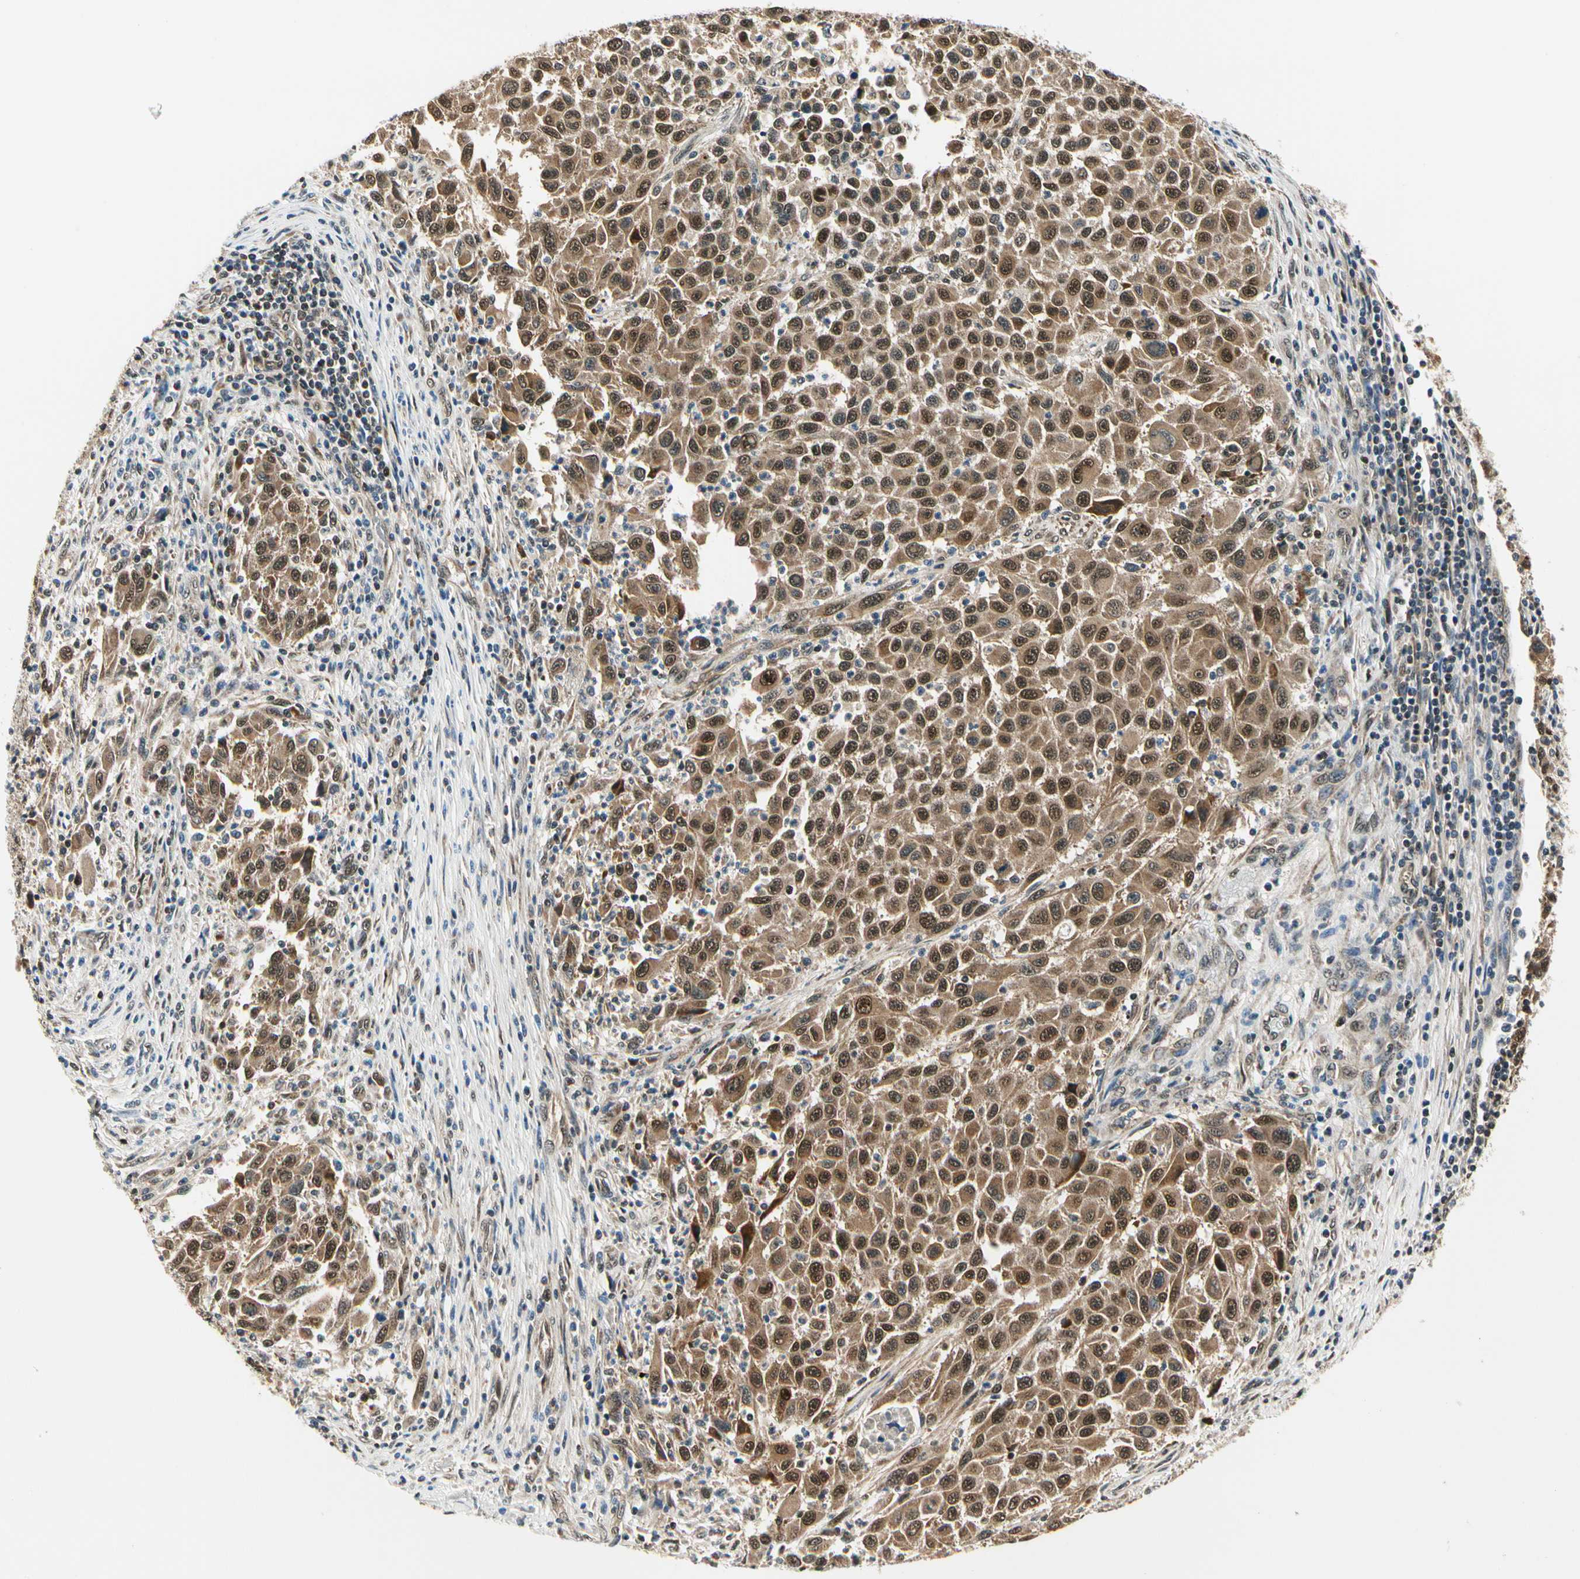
{"staining": {"intensity": "strong", "quantity": ">75%", "location": "cytoplasmic/membranous"}, "tissue": "melanoma", "cell_type": "Tumor cells", "image_type": "cancer", "snomed": [{"axis": "morphology", "description": "Malignant melanoma, Metastatic site"}, {"axis": "topography", "description": "Lymph node"}], "caption": "Immunohistochemistry micrograph of neoplastic tissue: human melanoma stained using immunohistochemistry shows high levels of strong protein expression localized specifically in the cytoplasmic/membranous of tumor cells, appearing as a cytoplasmic/membranous brown color.", "gene": "PDK2", "patient": {"sex": "male", "age": 61}}